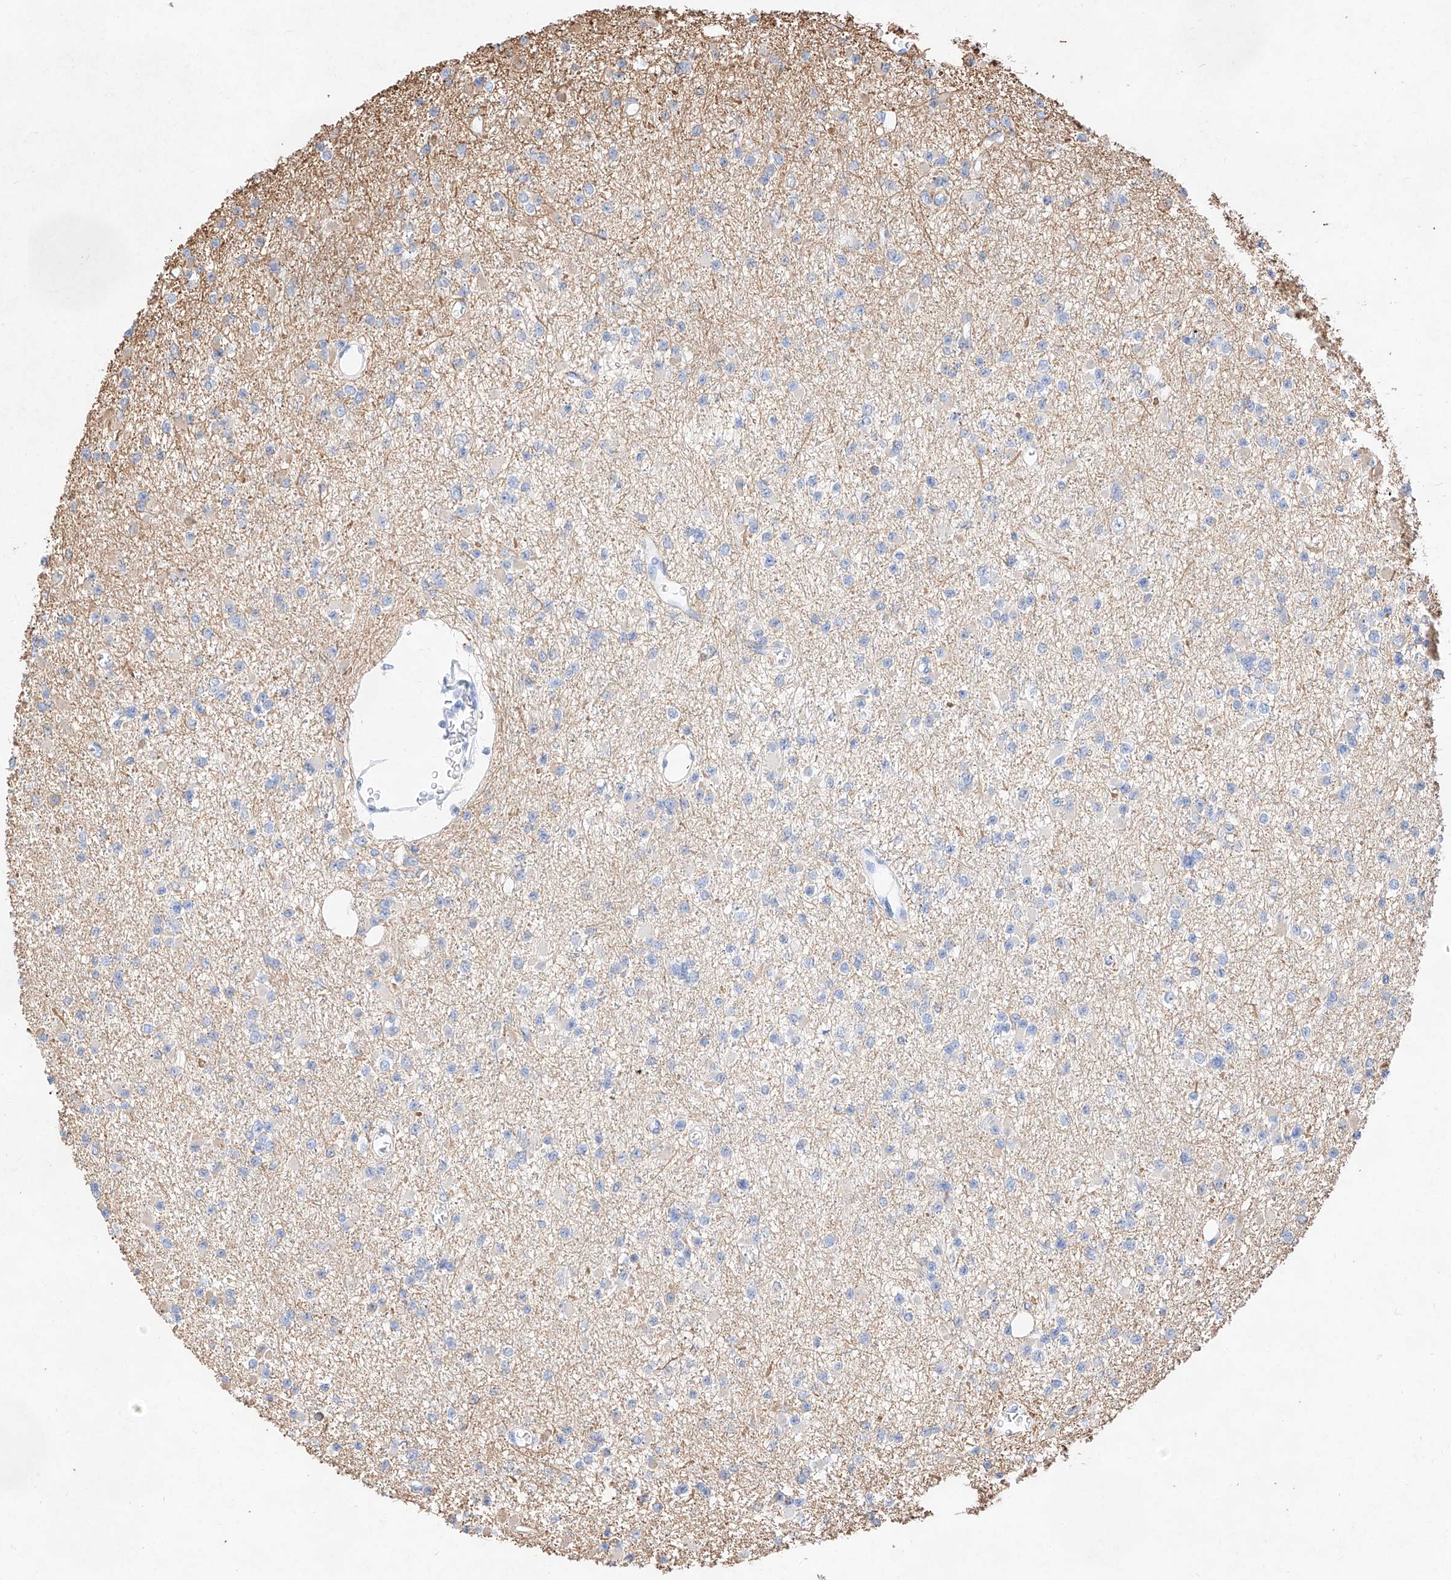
{"staining": {"intensity": "negative", "quantity": "none", "location": "none"}, "tissue": "glioma", "cell_type": "Tumor cells", "image_type": "cancer", "snomed": [{"axis": "morphology", "description": "Glioma, malignant, Low grade"}, {"axis": "topography", "description": "Brain"}], "caption": "Tumor cells show no significant protein staining in low-grade glioma (malignant).", "gene": "ATP9B", "patient": {"sex": "female", "age": 22}}